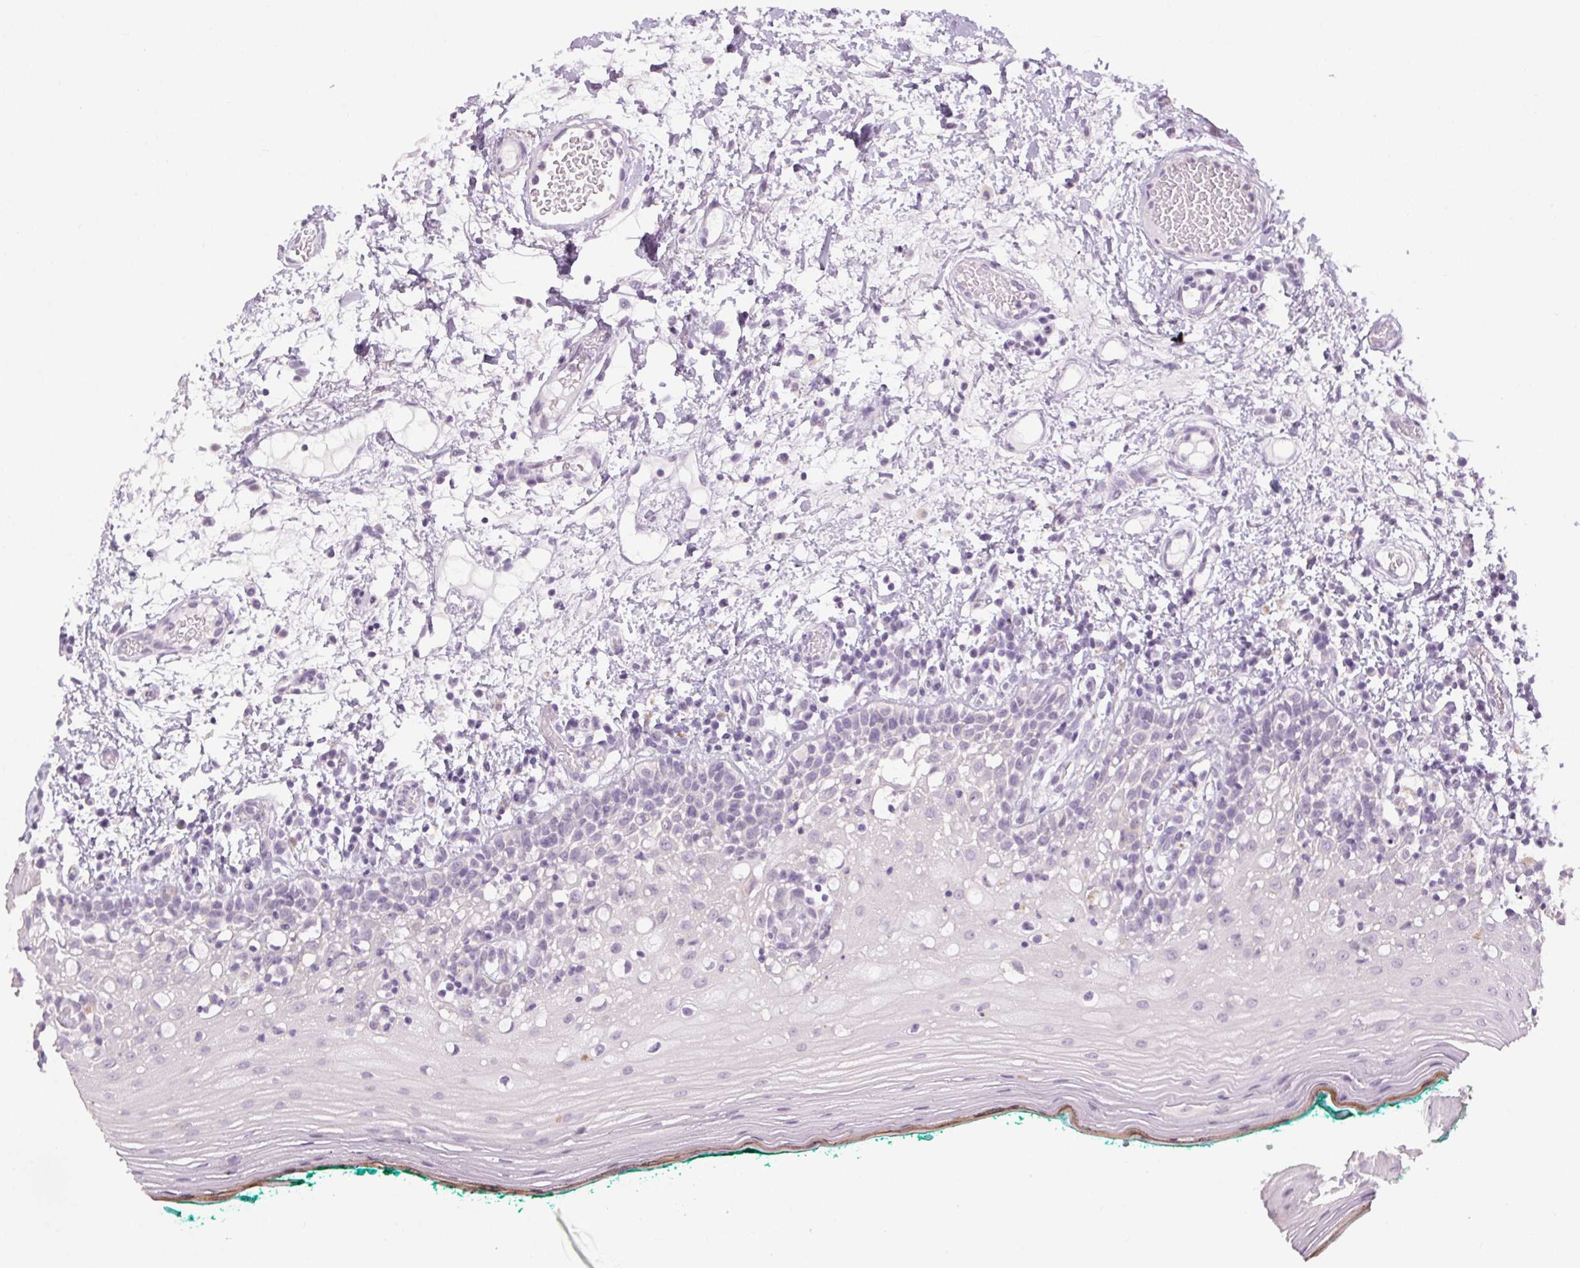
{"staining": {"intensity": "negative", "quantity": "none", "location": "none"}, "tissue": "oral mucosa", "cell_type": "Squamous epithelial cells", "image_type": "normal", "snomed": [{"axis": "morphology", "description": "Normal tissue, NOS"}, {"axis": "topography", "description": "Oral tissue"}], "caption": "IHC histopathology image of normal human oral mucosa stained for a protein (brown), which reveals no expression in squamous epithelial cells. (DAB immunohistochemistry (IHC) visualized using brightfield microscopy, high magnification).", "gene": "SLC6A19", "patient": {"sex": "female", "age": 83}}